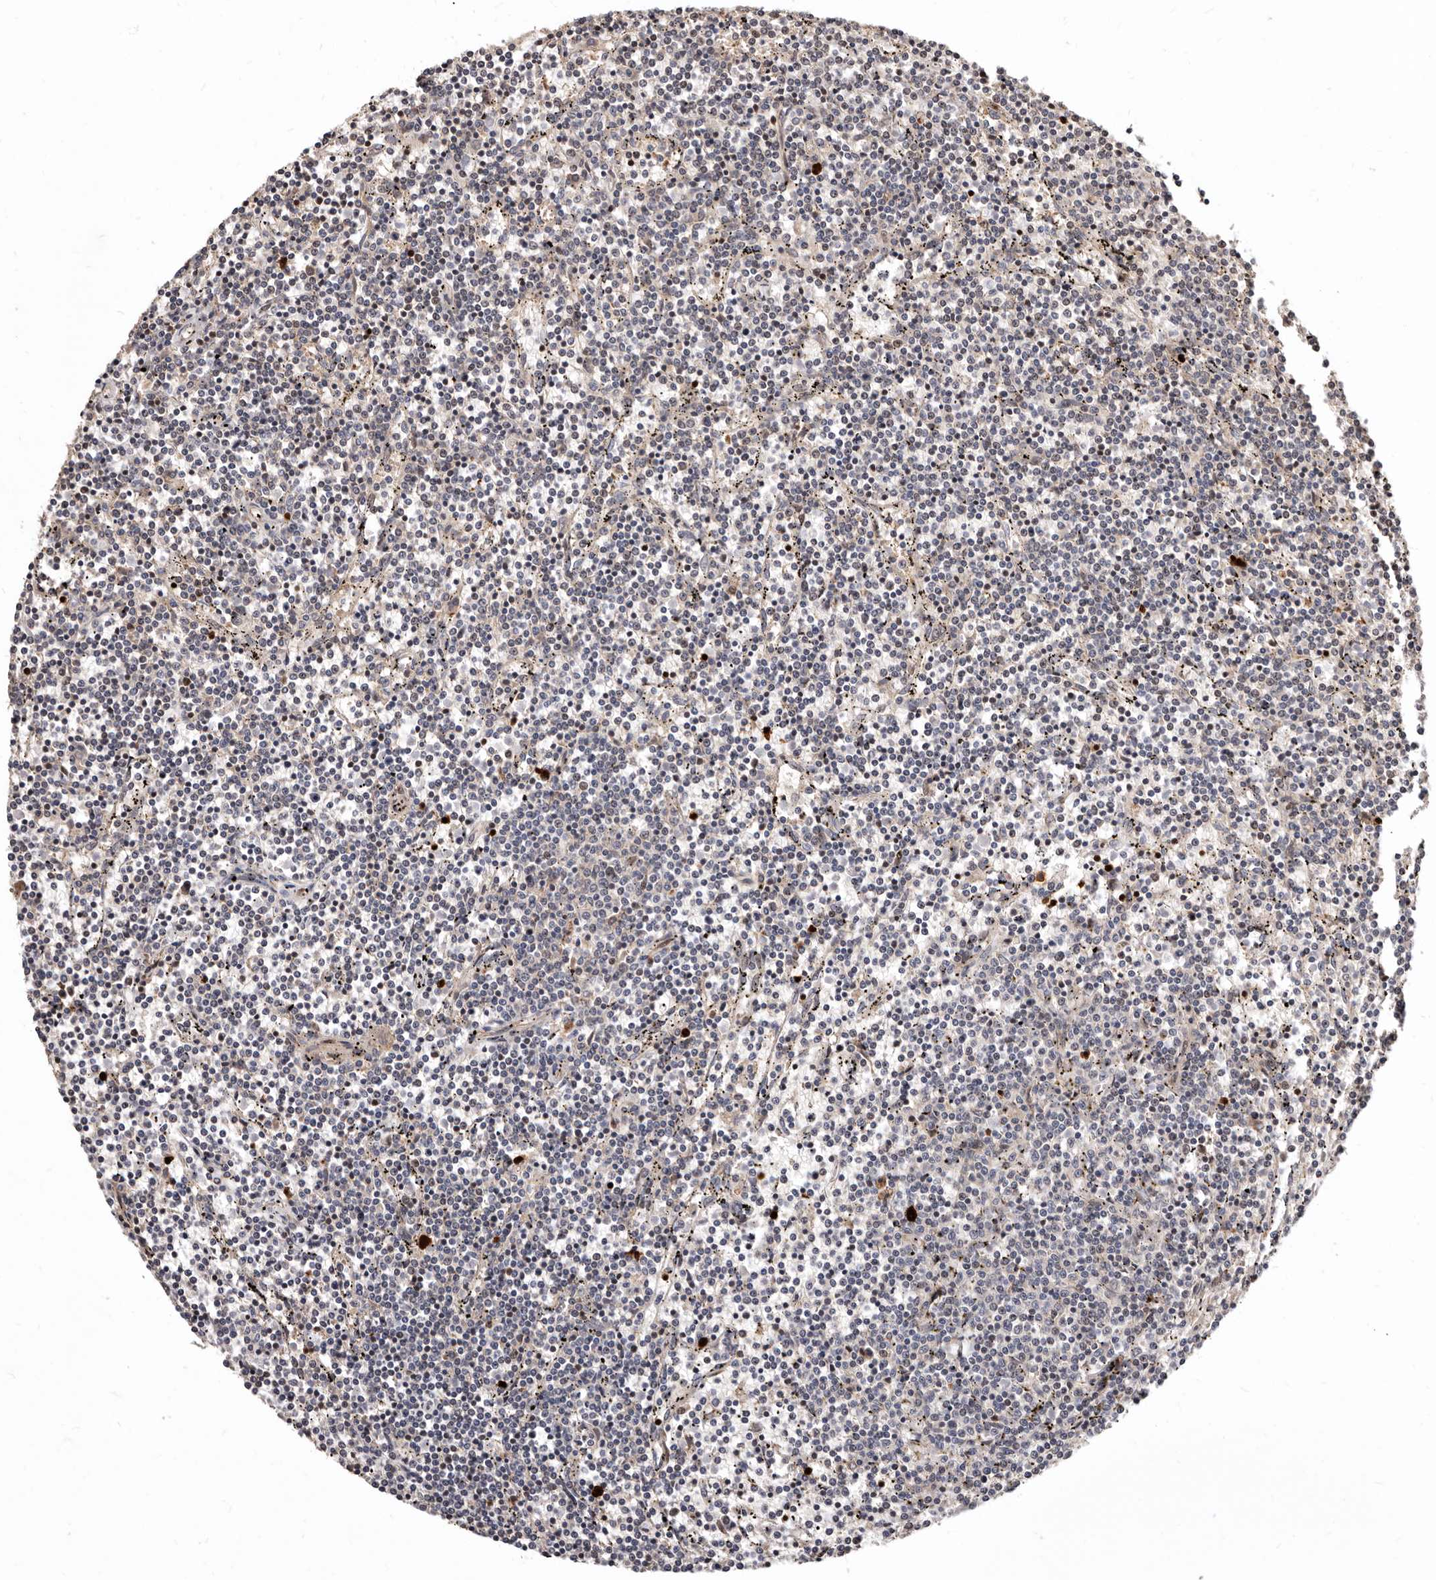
{"staining": {"intensity": "negative", "quantity": "none", "location": "none"}, "tissue": "lymphoma", "cell_type": "Tumor cells", "image_type": "cancer", "snomed": [{"axis": "morphology", "description": "Malignant lymphoma, non-Hodgkin's type, Low grade"}, {"axis": "topography", "description": "Spleen"}], "caption": "The micrograph demonstrates no staining of tumor cells in malignant lymphoma, non-Hodgkin's type (low-grade).", "gene": "WEE2", "patient": {"sex": "female", "age": 50}}